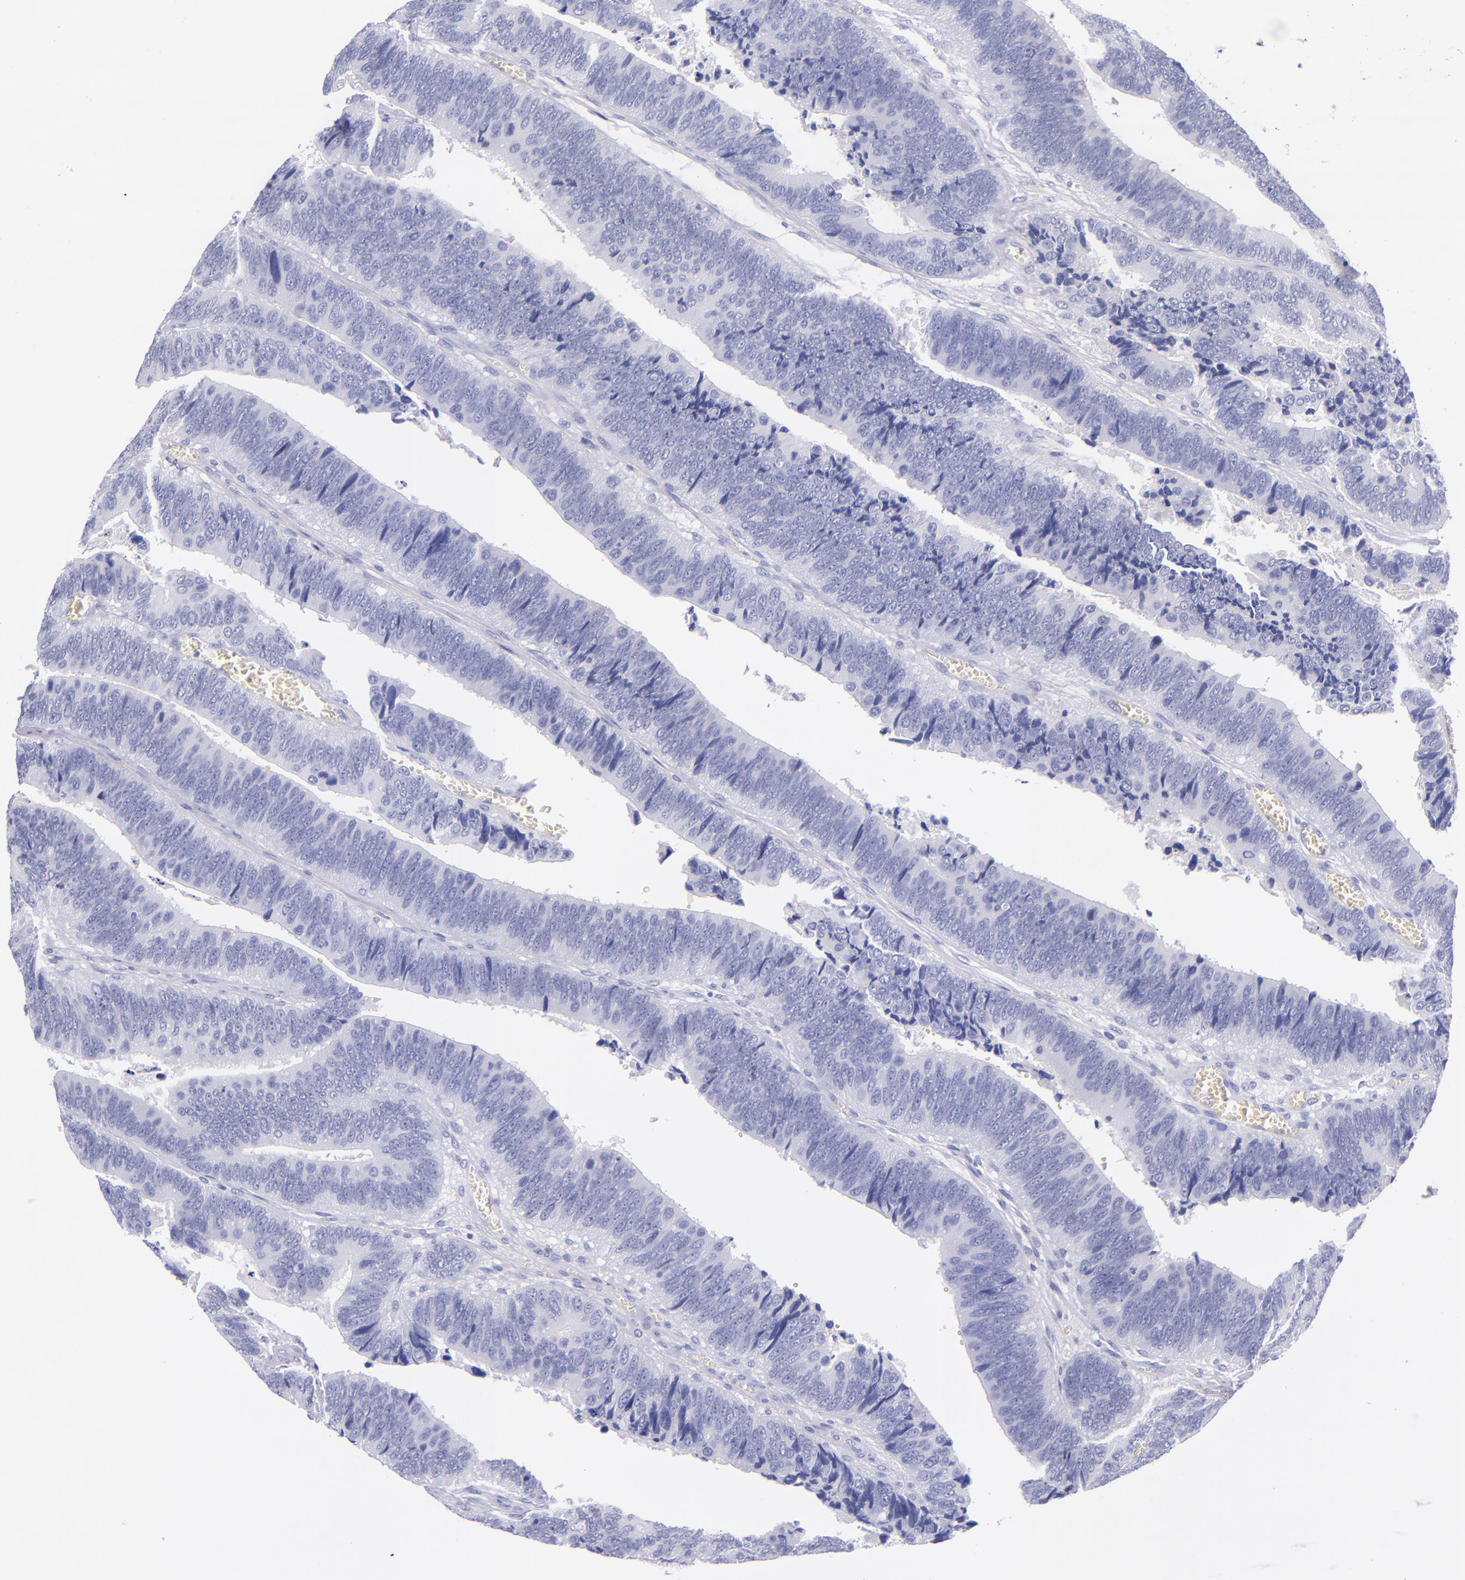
{"staining": {"intensity": "negative", "quantity": "none", "location": "none"}, "tissue": "colorectal cancer", "cell_type": "Tumor cells", "image_type": "cancer", "snomed": [{"axis": "morphology", "description": "Adenocarcinoma, NOS"}, {"axis": "topography", "description": "Colon"}], "caption": "Immunohistochemistry (IHC) photomicrograph of neoplastic tissue: colorectal cancer (adenocarcinoma) stained with DAB (3,3'-diaminobenzidine) demonstrates no significant protein expression in tumor cells.", "gene": "LAG3", "patient": {"sex": "male", "age": 72}}